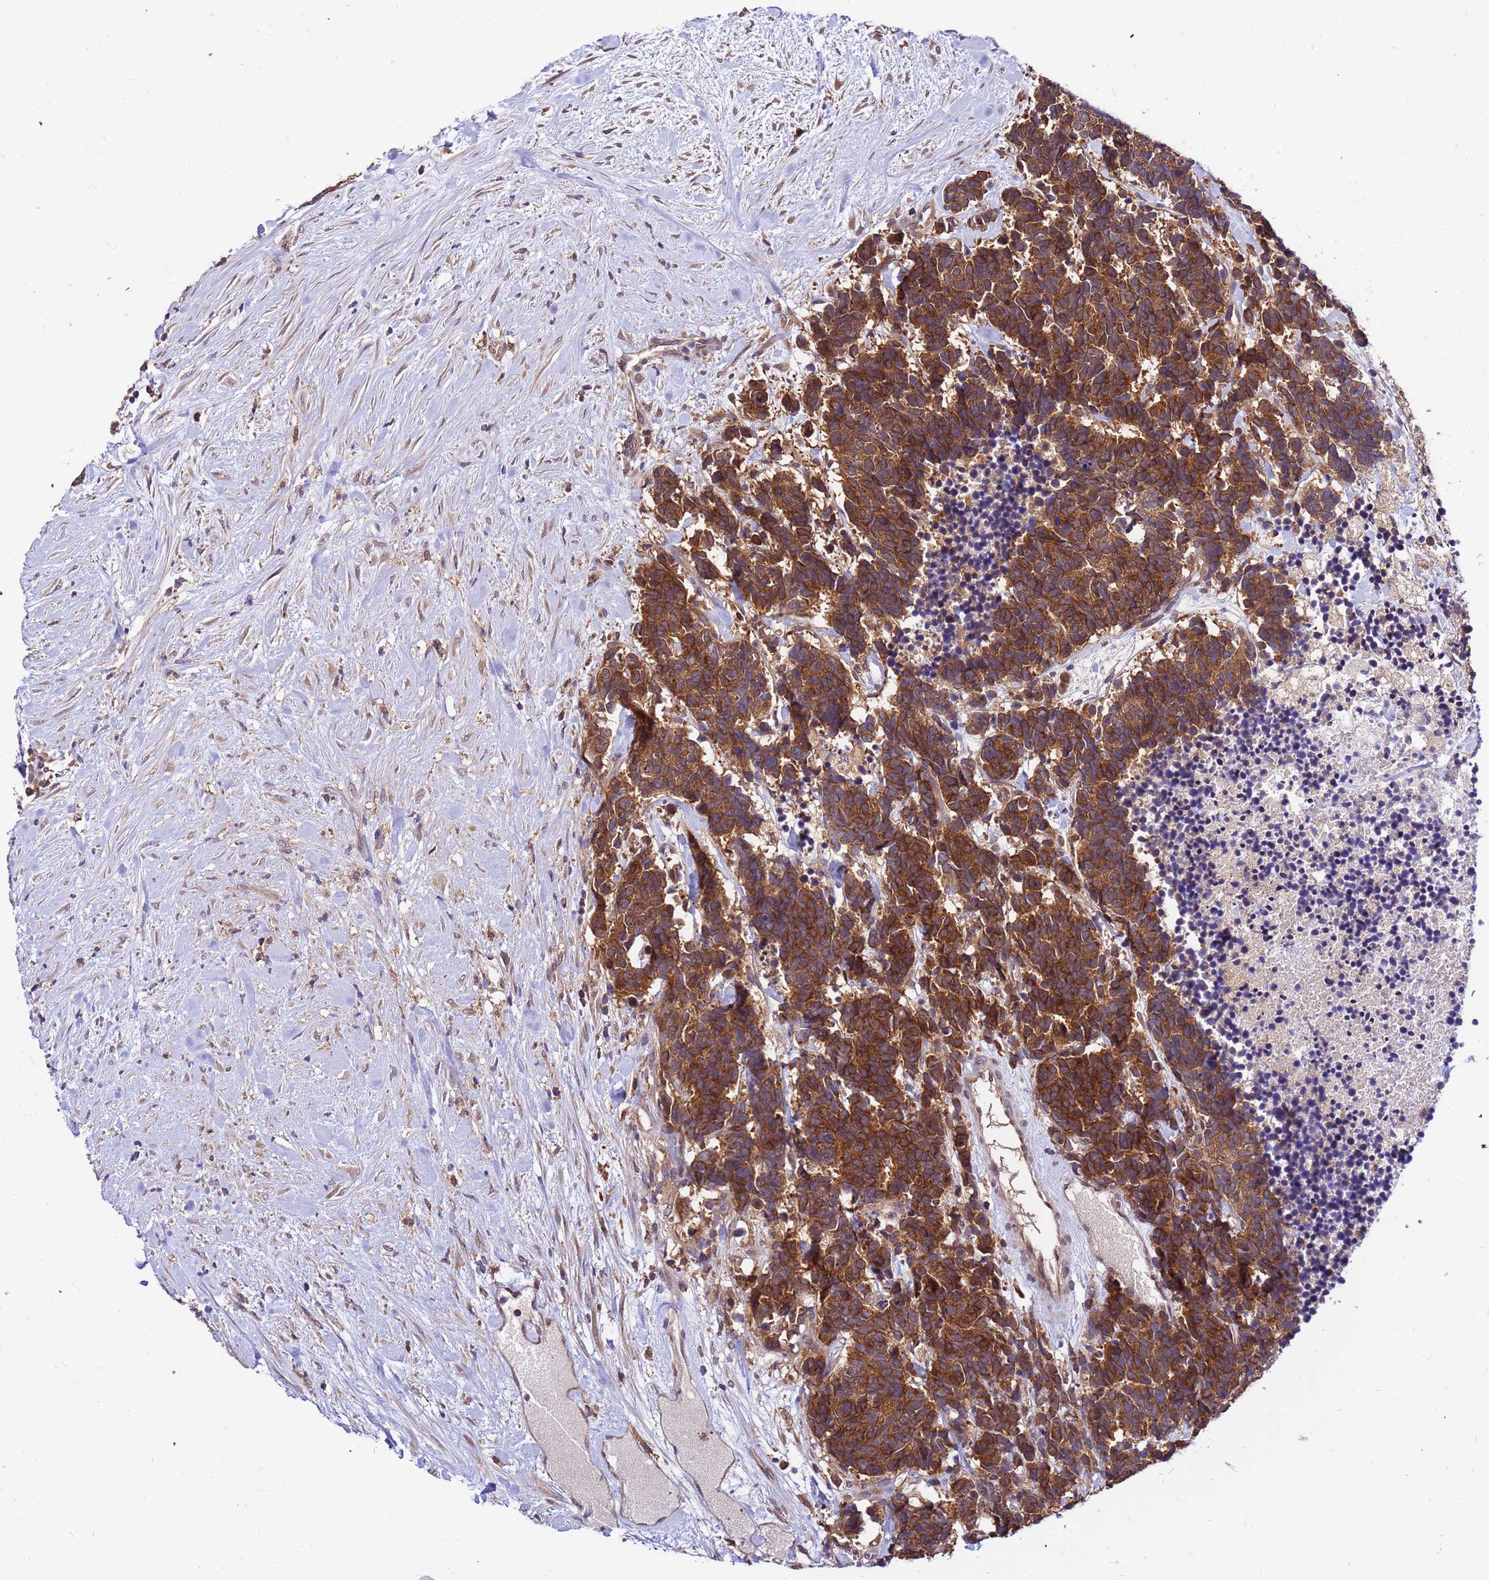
{"staining": {"intensity": "strong", "quantity": ">75%", "location": "cytoplasmic/membranous"}, "tissue": "carcinoid", "cell_type": "Tumor cells", "image_type": "cancer", "snomed": [{"axis": "morphology", "description": "Carcinoma, NOS"}, {"axis": "morphology", "description": "Carcinoid, malignant, NOS"}, {"axis": "topography", "description": "Prostate"}], "caption": "Immunohistochemical staining of malignant carcinoid displays strong cytoplasmic/membranous protein positivity in approximately >75% of tumor cells. Nuclei are stained in blue.", "gene": "GET3", "patient": {"sex": "male", "age": 57}}